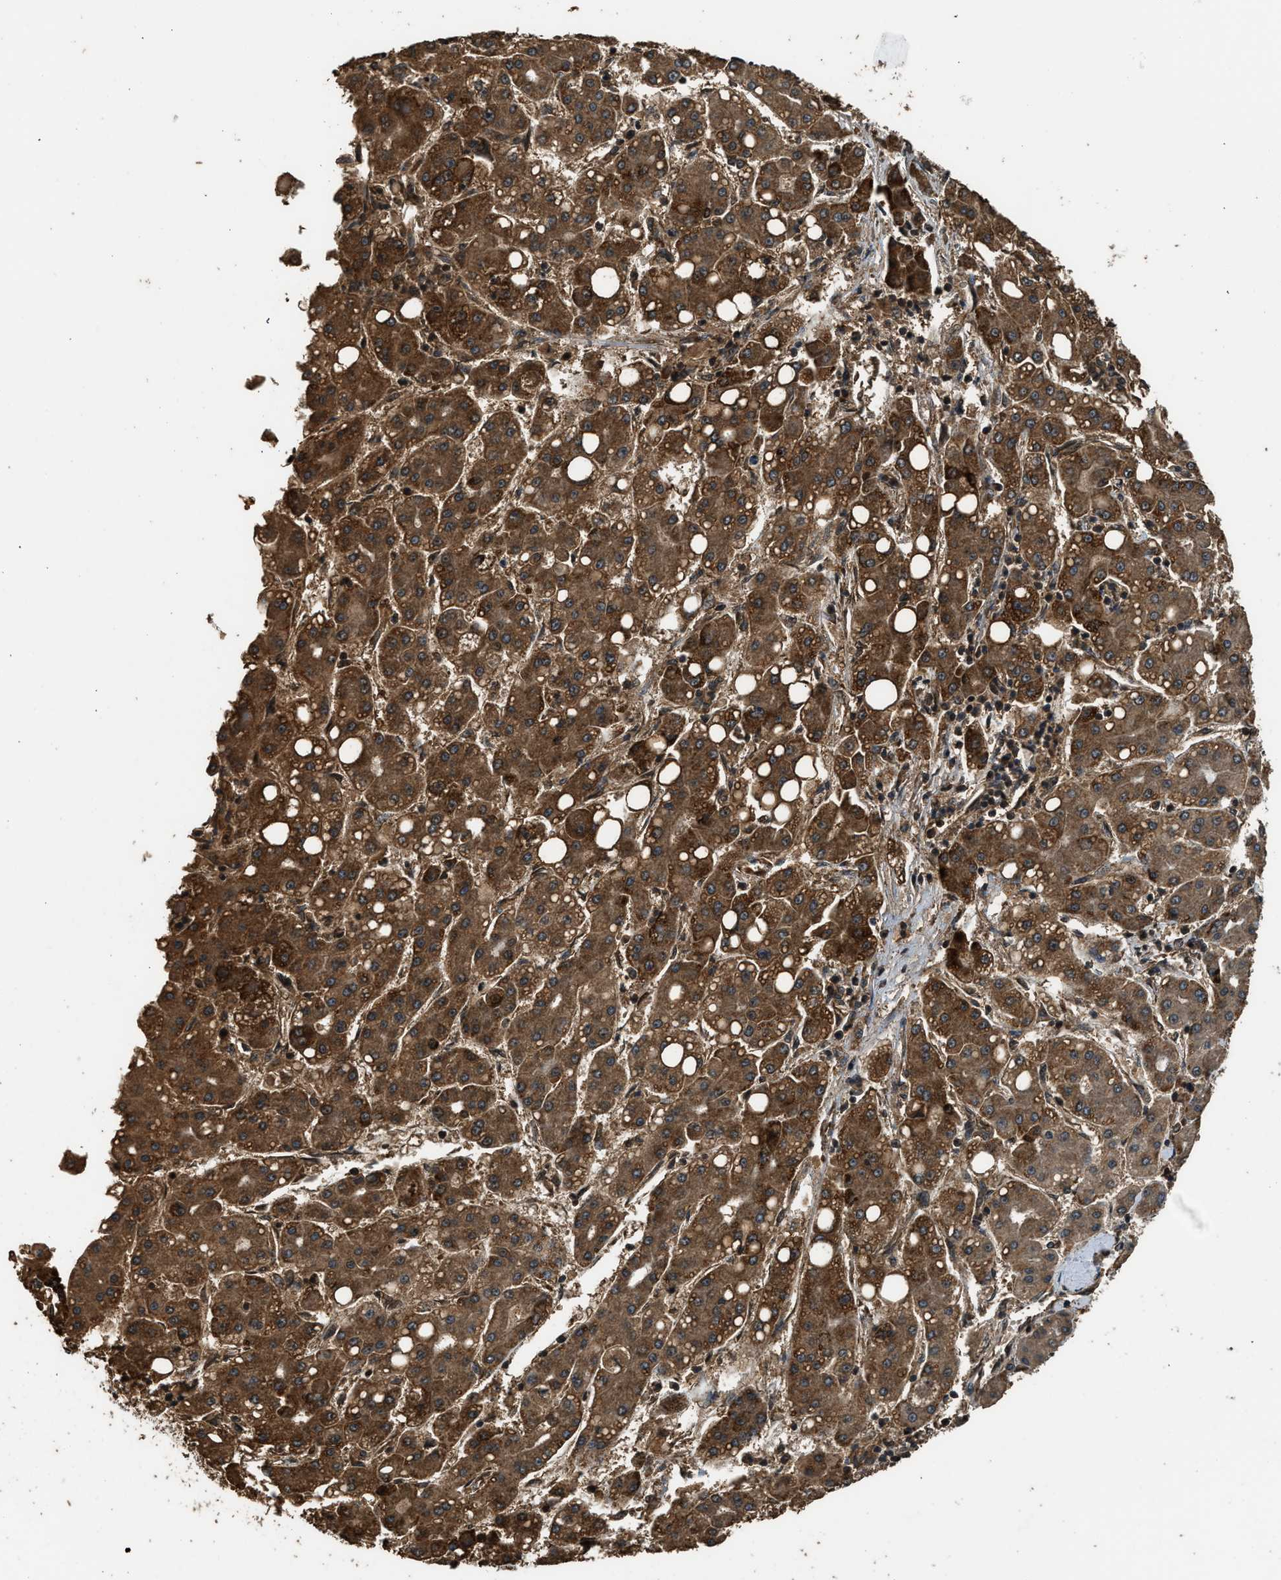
{"staining": {"intensity": "strong", "quantity": ">75%", "location": "cytoplasmic/membranous"}, "tissue": "liver cancer", "cell_type": "Tumor cells", "image_type": "cancer", "snomed": [{"axis": "morphology", "description": "Carcinoma, Hepatocellular, NOS"}, {"axis": "topography", "description": "Liver"}], "caption": "This is a histology image of IHC staining of liver cancer, which shows strong staining in the cytoplasmic/membranous of tumor cells.", "gene": "MYBL2", "patient": {"sex": "male", "age": 65}}